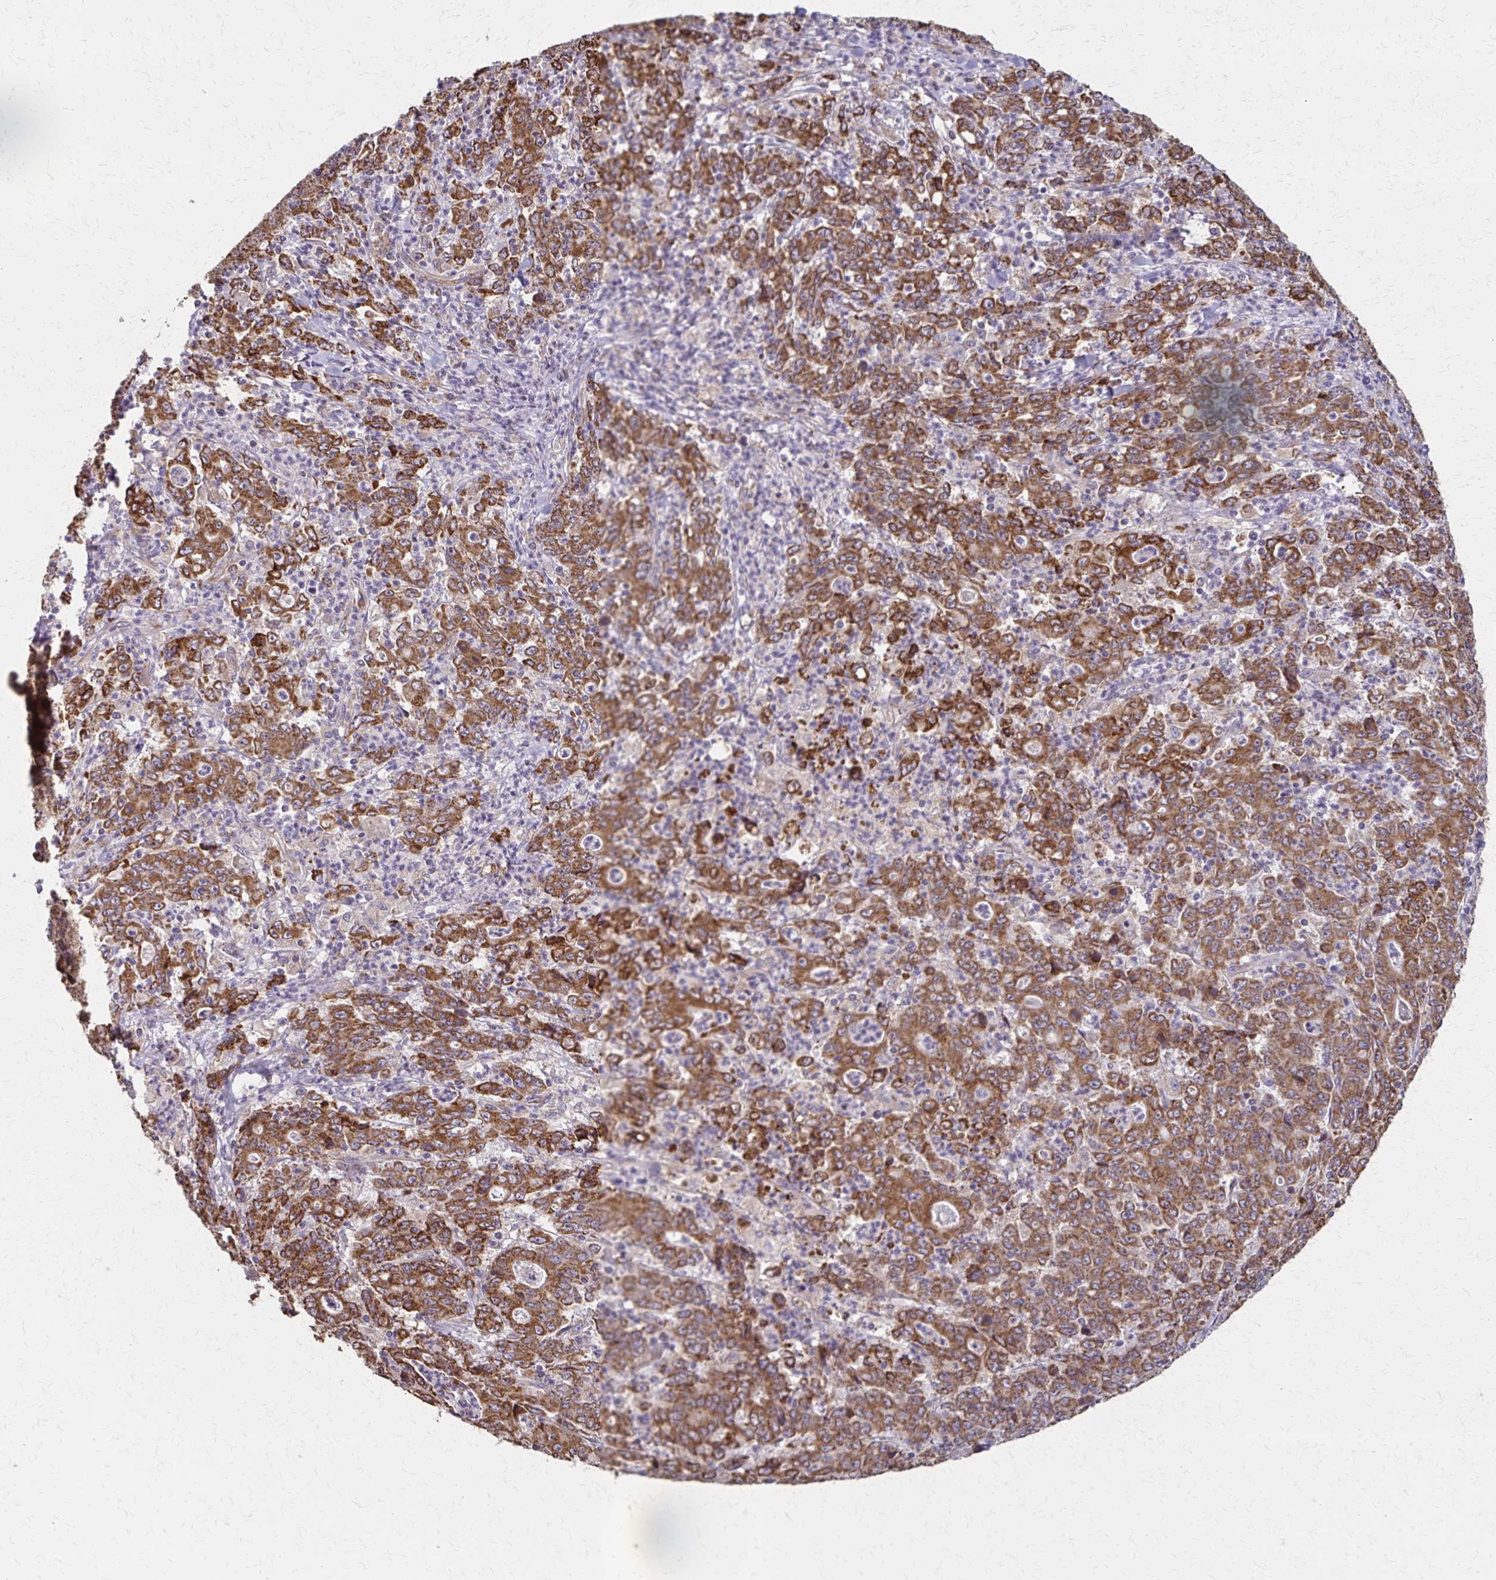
{"staining": {"intensity": "strong", "quantity": ">75%", "location": "cytoplasmic/membranous"}, "tissue": "stomach cancer", "cell_type": "Tumor cells", "image_type": "cancer", "snomed": [{"axis": "morphology", "description": "Adenocarcinoma, NOS"}, {"axis": "topography", "description": "Stomach, lower"}], "caption": "Immunohistochemistry of stomach adenocarcinoma exhibits high levels of strong cytoplasmic/membranous positivity in approximately >75% of tumor cells.", "gene": "RNF10", "patient": {"sex": "female", "age": 71}}